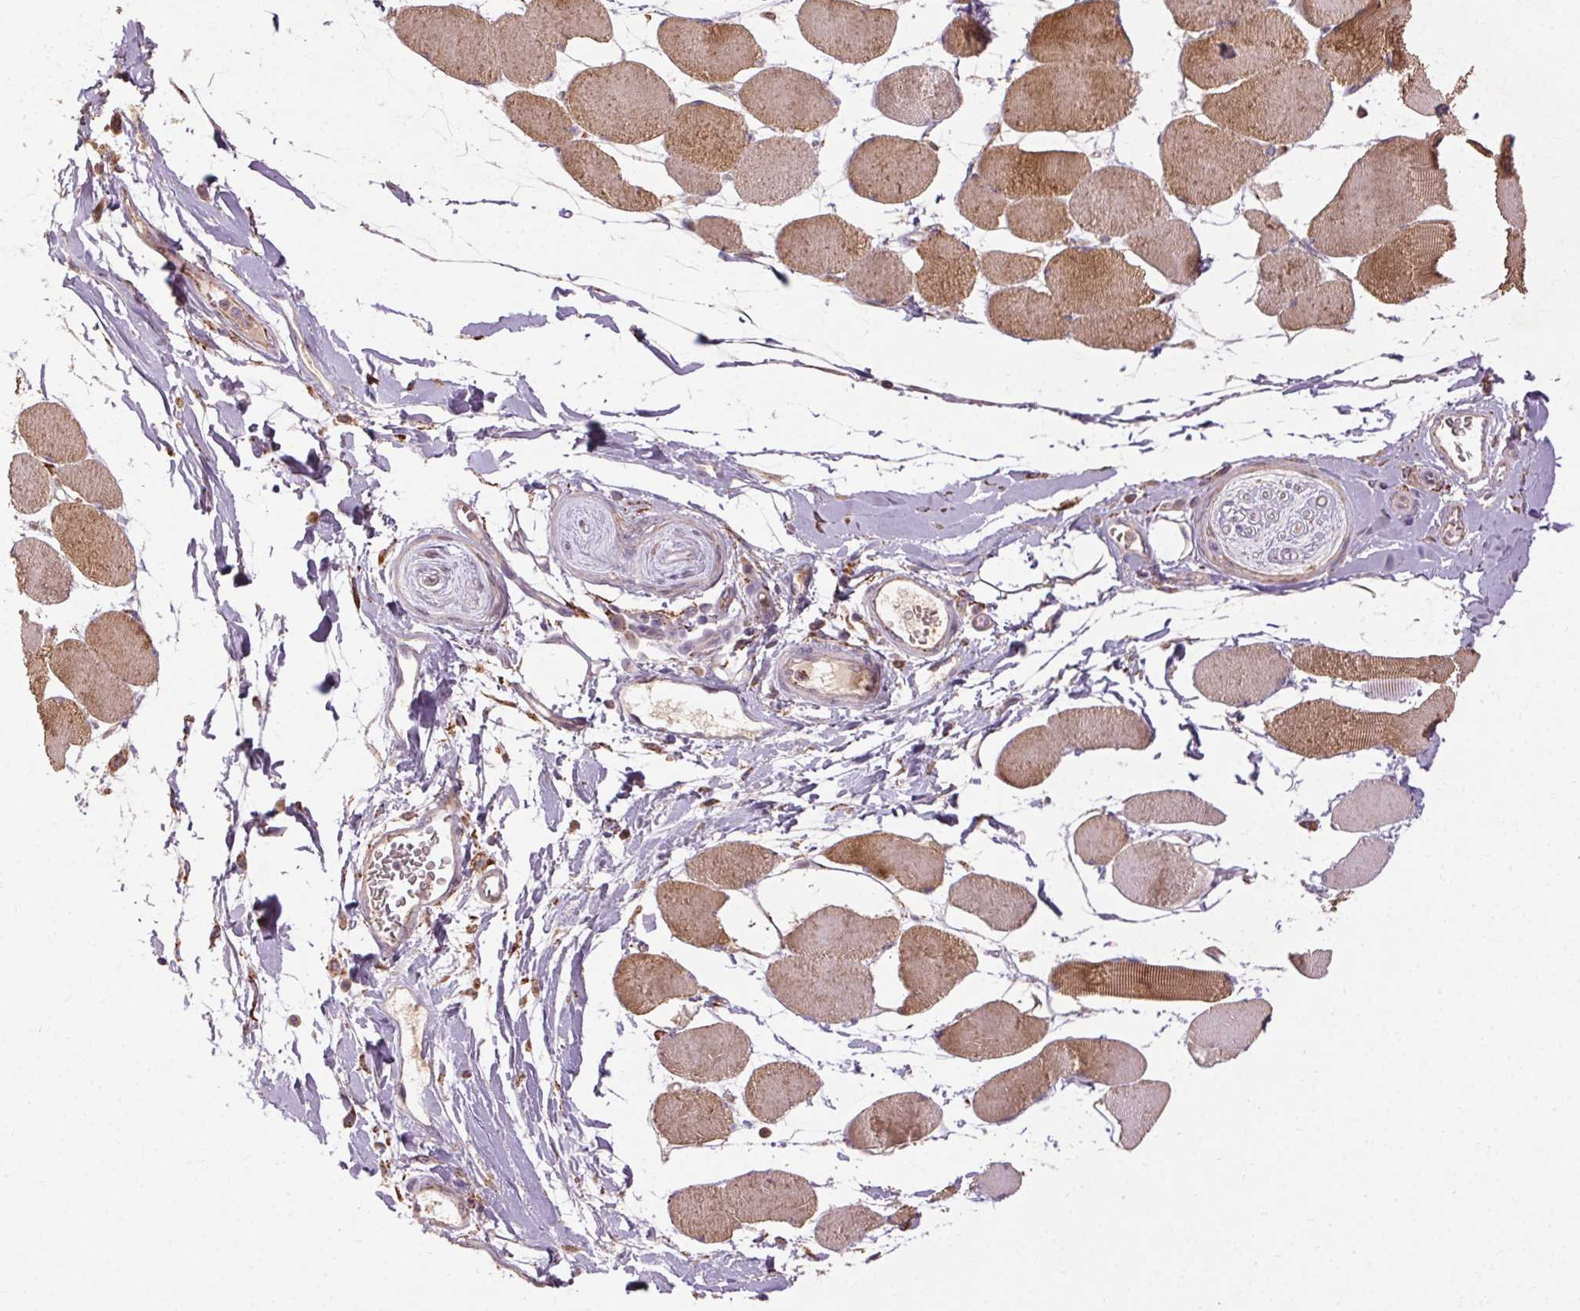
{"staining": {"intensity": "moderate", "quantity": ">75%", "location": "cytoplasmic/membranous"}, "tissue": "skeletal muscle", "cell_type": "Myocytes", "image_type": "normal", "snomed": [{"axis": "morphology", "description": "Normal tissue, NOS"}, {"axis": "topography", "description": "Skeletal muscle"}], "caption": "This is an image of immunohistochemistry (IHC) staining of benign skeletal muscle, which shows moderate staining in the cytoplasmic/membranous of myocytes.", "gene": "REP15", "patient": {"sex": "female", "age": 75}}